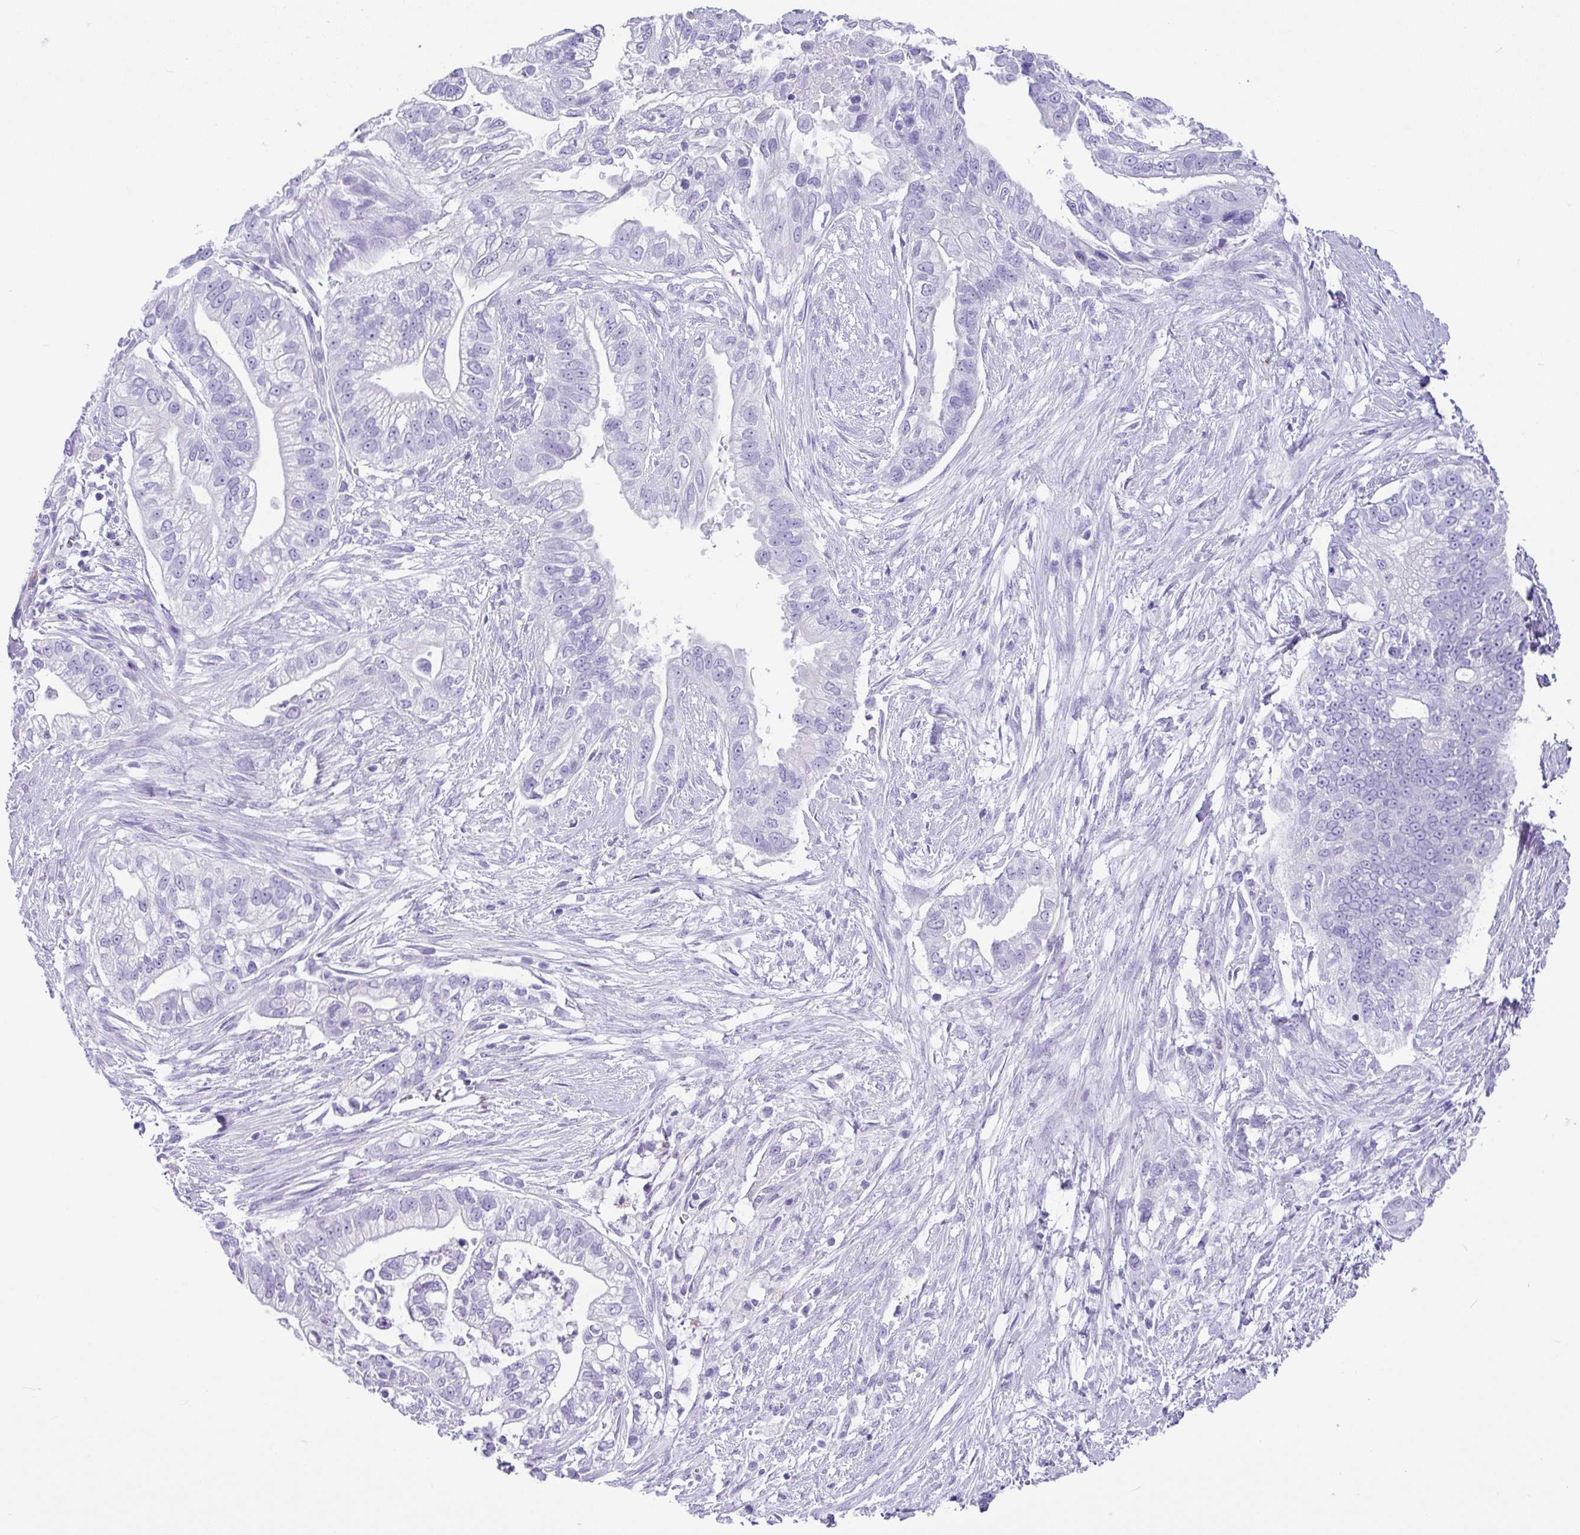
{"staining": {"intensity": "negative", "quantity": "none", "location": "none"}, "tissue": "pancreatic cancer", "cell_type": "Tumor cells", "image_type": "cancer", "snomed": [{"axis": "morphology", "description": "Adenocarcinoma, NOS"}, {"axis": "topography", "description": "Pancreas"}], "caption": "This is an immunohistochemistry (IHC) image of human adenocarcinoma (pancreatic). There is no positivity in tumor cells.", "gene": "ZG16", "patient": {"sex": "male", "age": 70}}